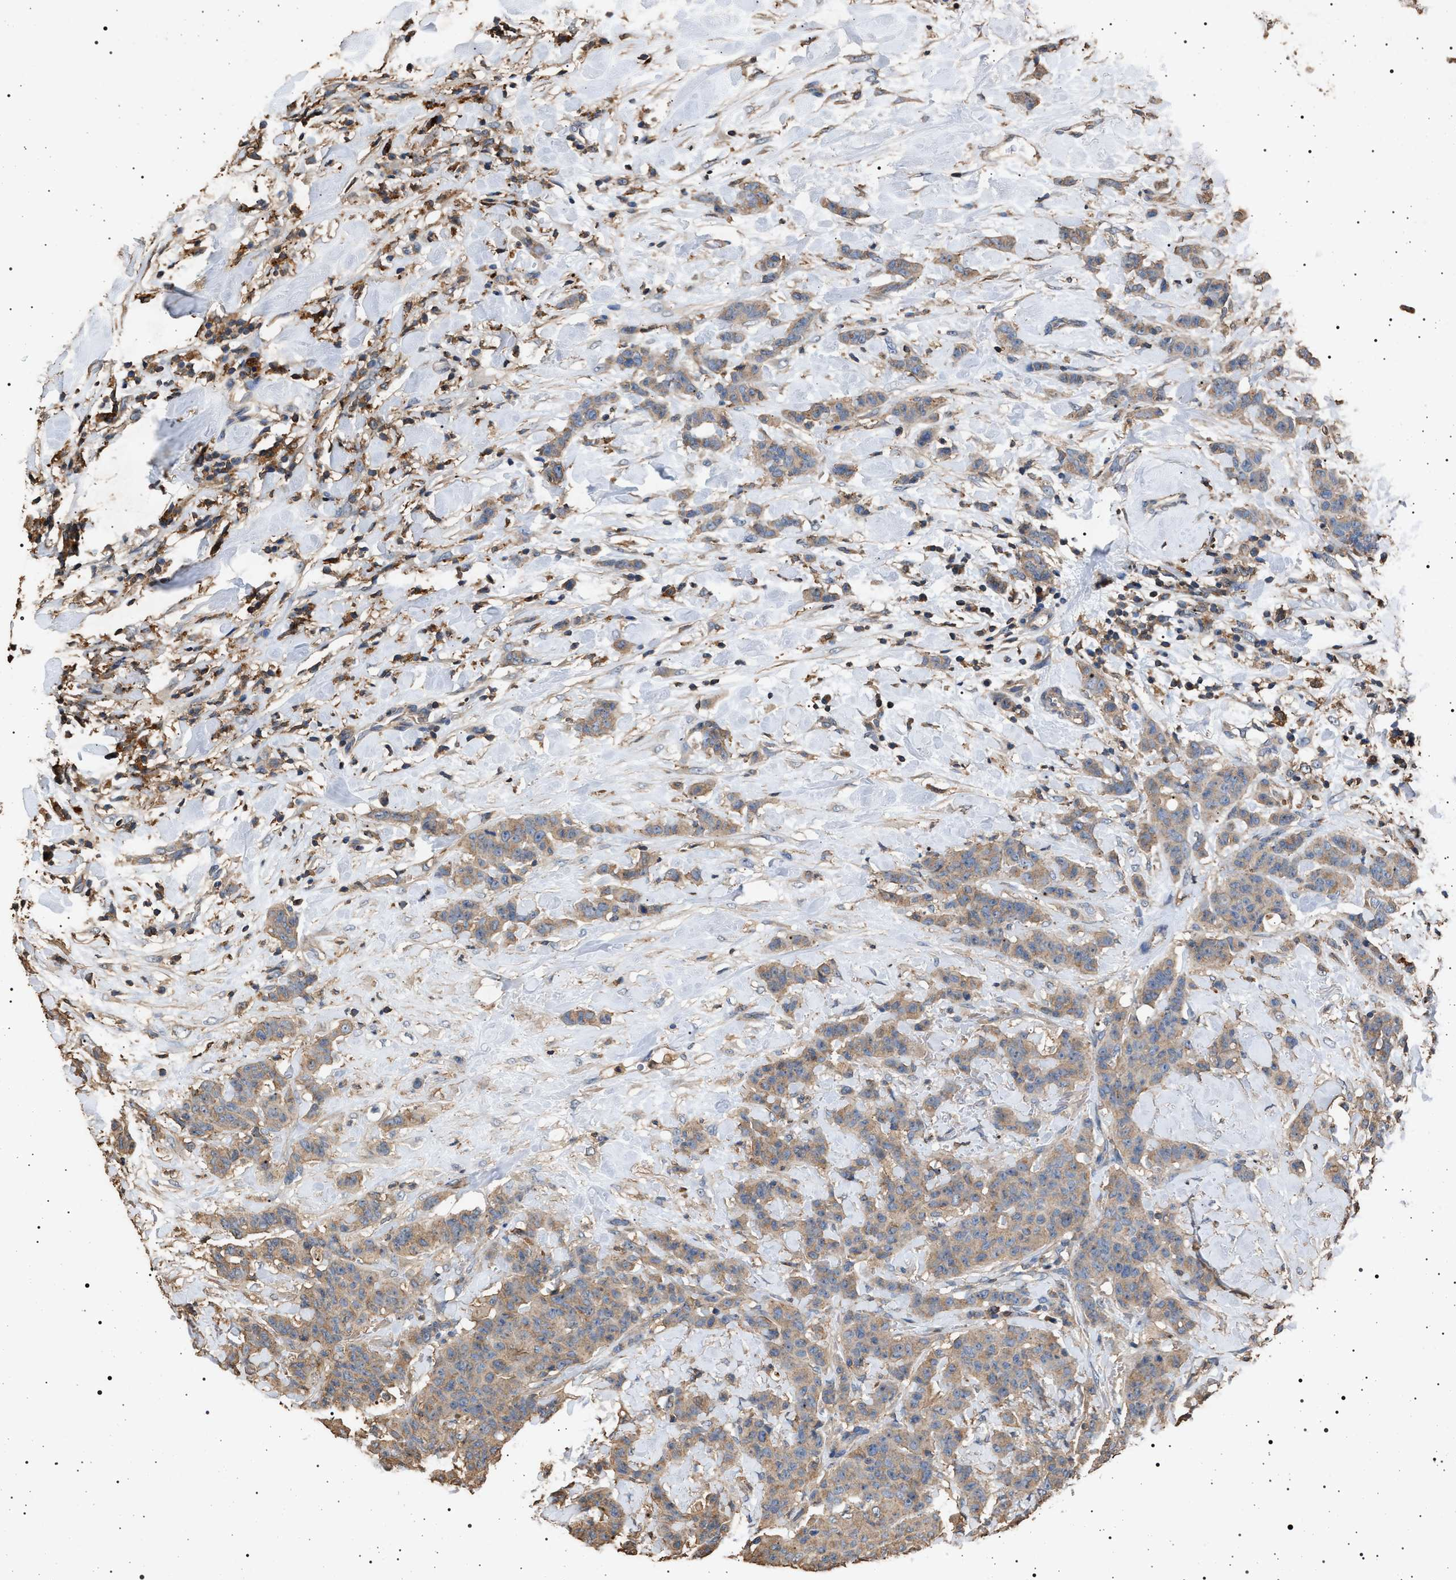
{"staining": {"intensity": "moderate", "quantity": ">75%", "location": "cytoplasmic/membranous"}, "tissue": "breast cancer", "cell_type": "Tumor cells", "image_type": "cancer", "snomed": [{"axis": "morphology", "description": "Normal tissue, NOS"}, {"axis": "morphology", "description": "Duct carcinoma"}, {"axis": "topography", "description": "Breast"}], "caption": "Breast cancer (intraductal carcinoma) stained for a protein (brown) shows moderate cytoplasmic/membranous positive staining in approximately >75% of tumor cells.", "gene": "SMAP2", "patient": {"sex": "female", "age": 40}}